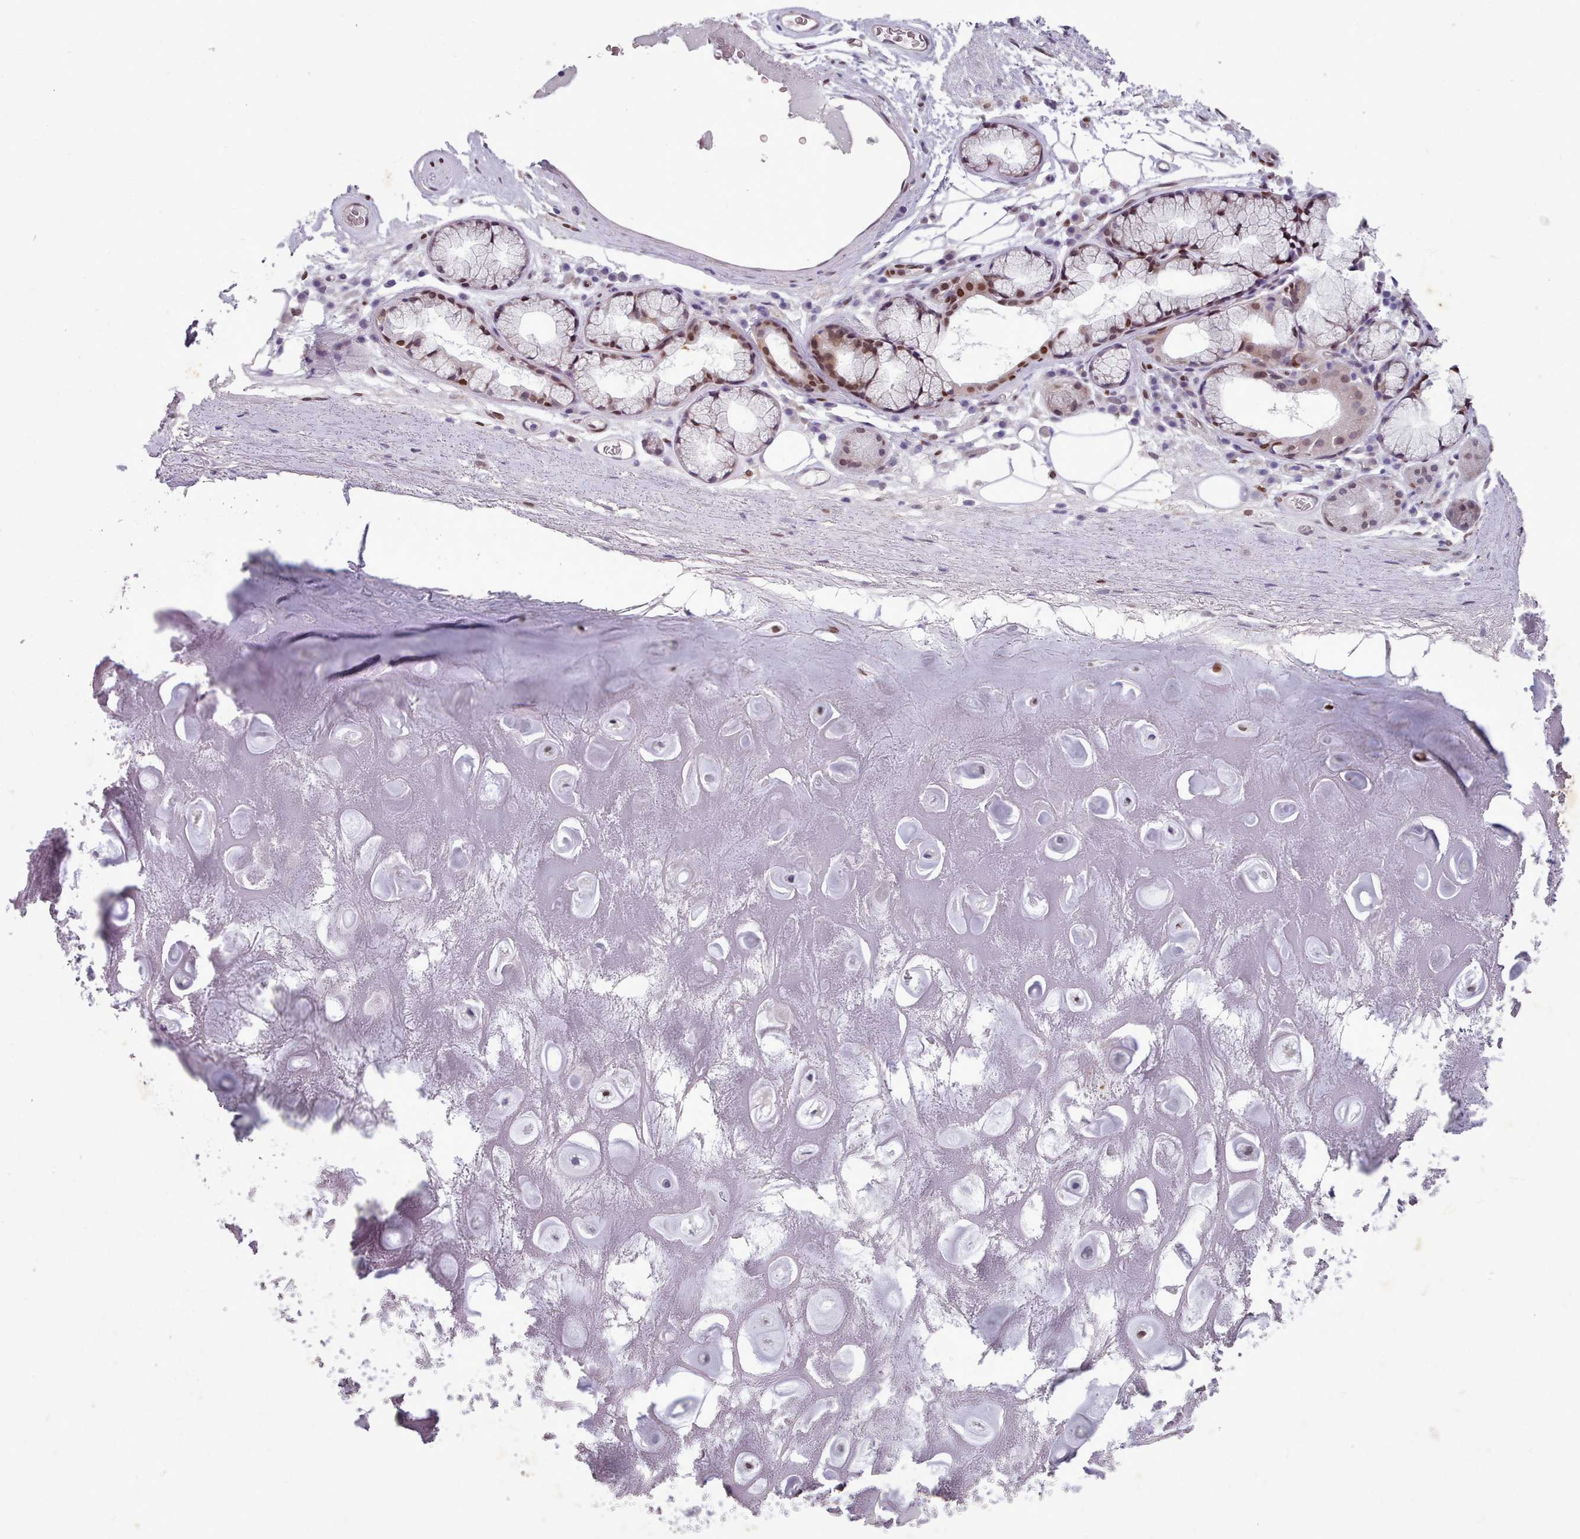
{"staining": {"intensity": "negative", "quantity": "none", "location": "none"}, "tissue": "adipose tissue", "cell_type": "Adipocytes", "image_type": "normal", "snomed": [{"axis": "morphology", "description": "Normal tissue, NOS"}, {"axis": "topography", "description": "Cartilage tissue"}], "caption": "High magnification brightfield microscopy of normal adipose tissue stained with DAB (3,3'-diaminobenzidine) (brown) and counterstained with hematoxylin (blue): adipocytes show no significant expression. (Brightfield microscopy of DAB IHC at high magnification).", "gene": "KCNT2", "patient": {"sex": "male", "age": 81}}